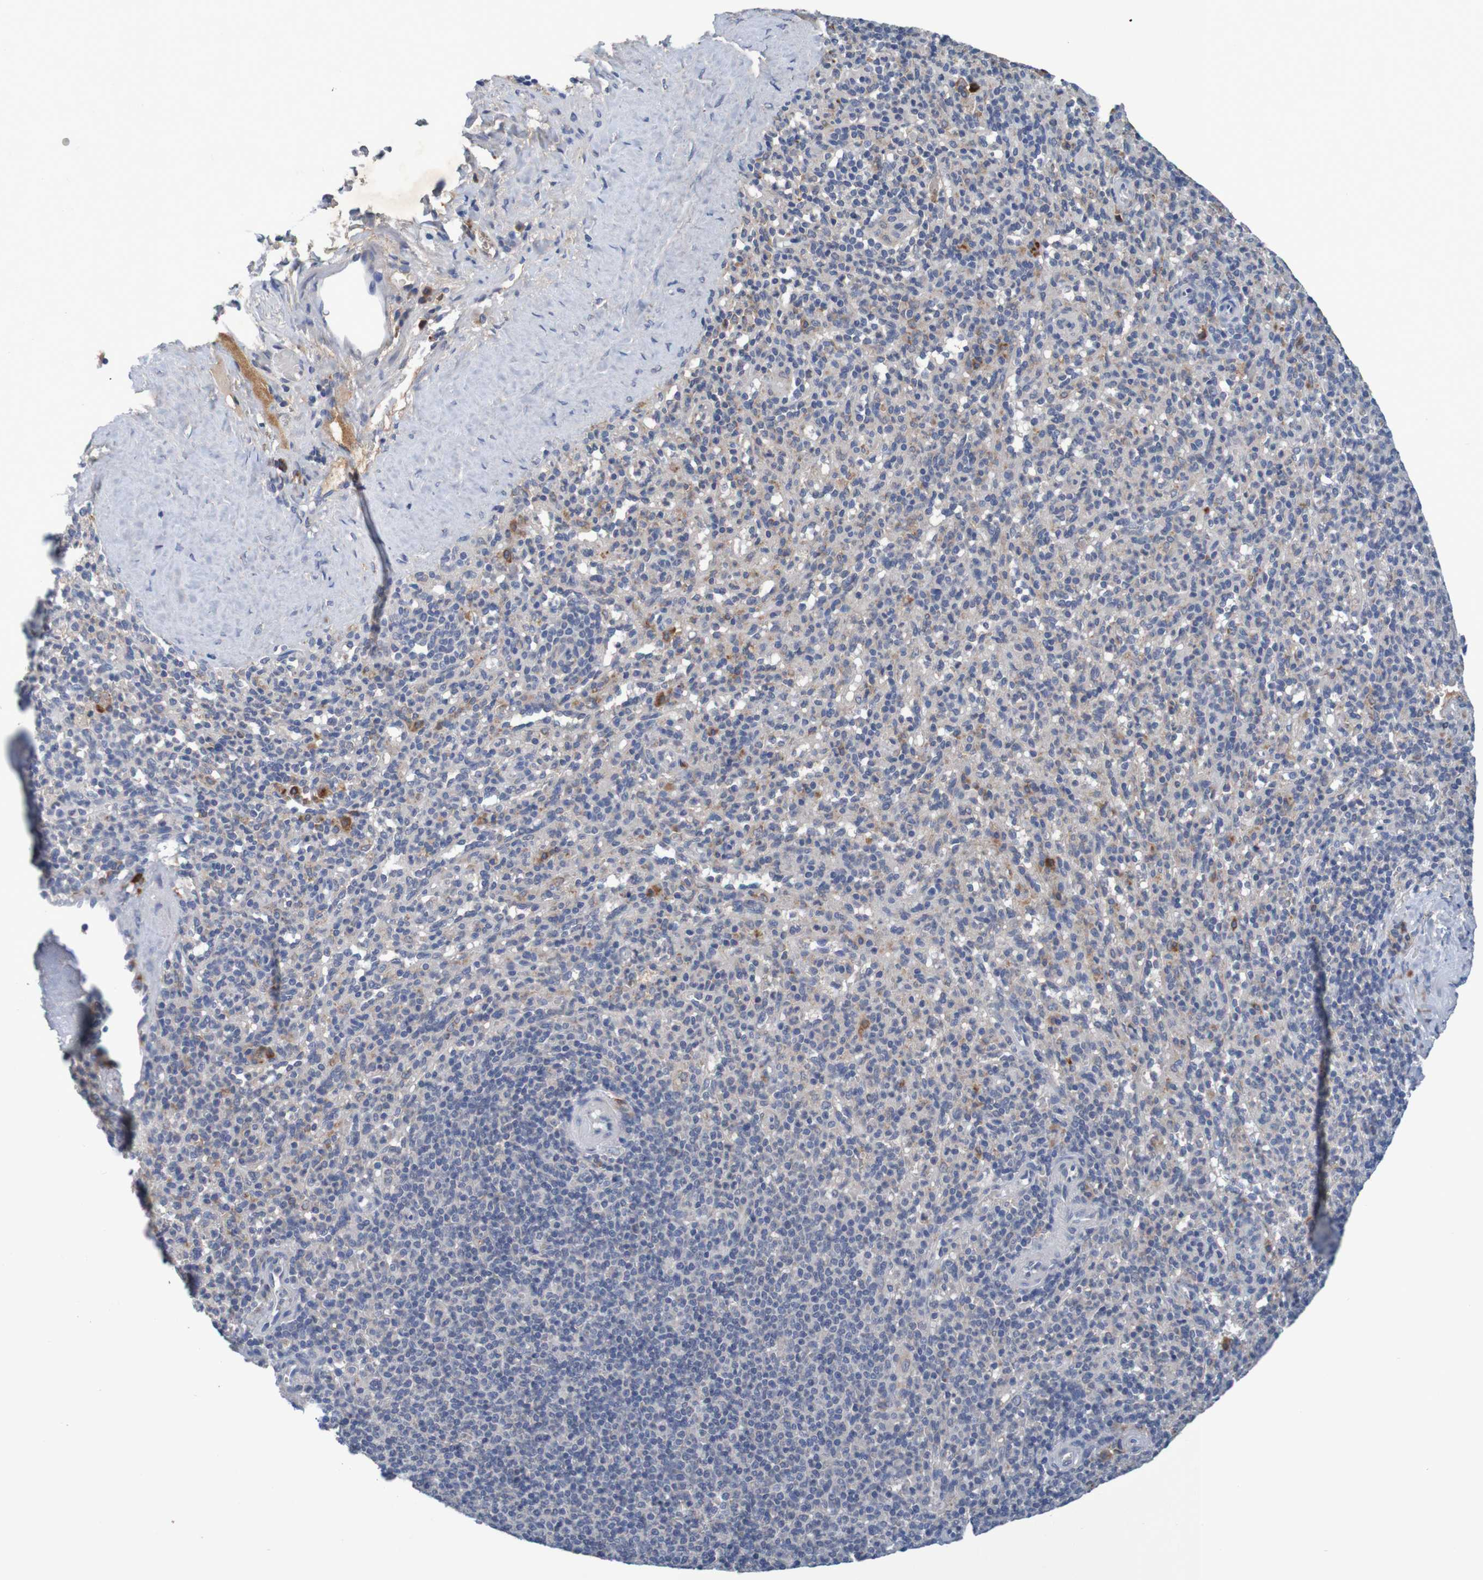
{"staining": {"intensity": "weak", "quantity": "<25%", "location": "cytoplasmic/membranous"}, "tissue": "spleen", "cell_type": "Cells in red pulp", "image_type": "normal", "snomed": [{"axis": "morphology", "description": "Normal tissue, NOS"}, {"axis": "topography", "description": "Spleen"}], "caption": "Immunohistochemical staining of unremarkable spleen shows no significant staining in cells in red pulp.", "gene": "LTA", "patient": {"sex": "male", "age": 36}}